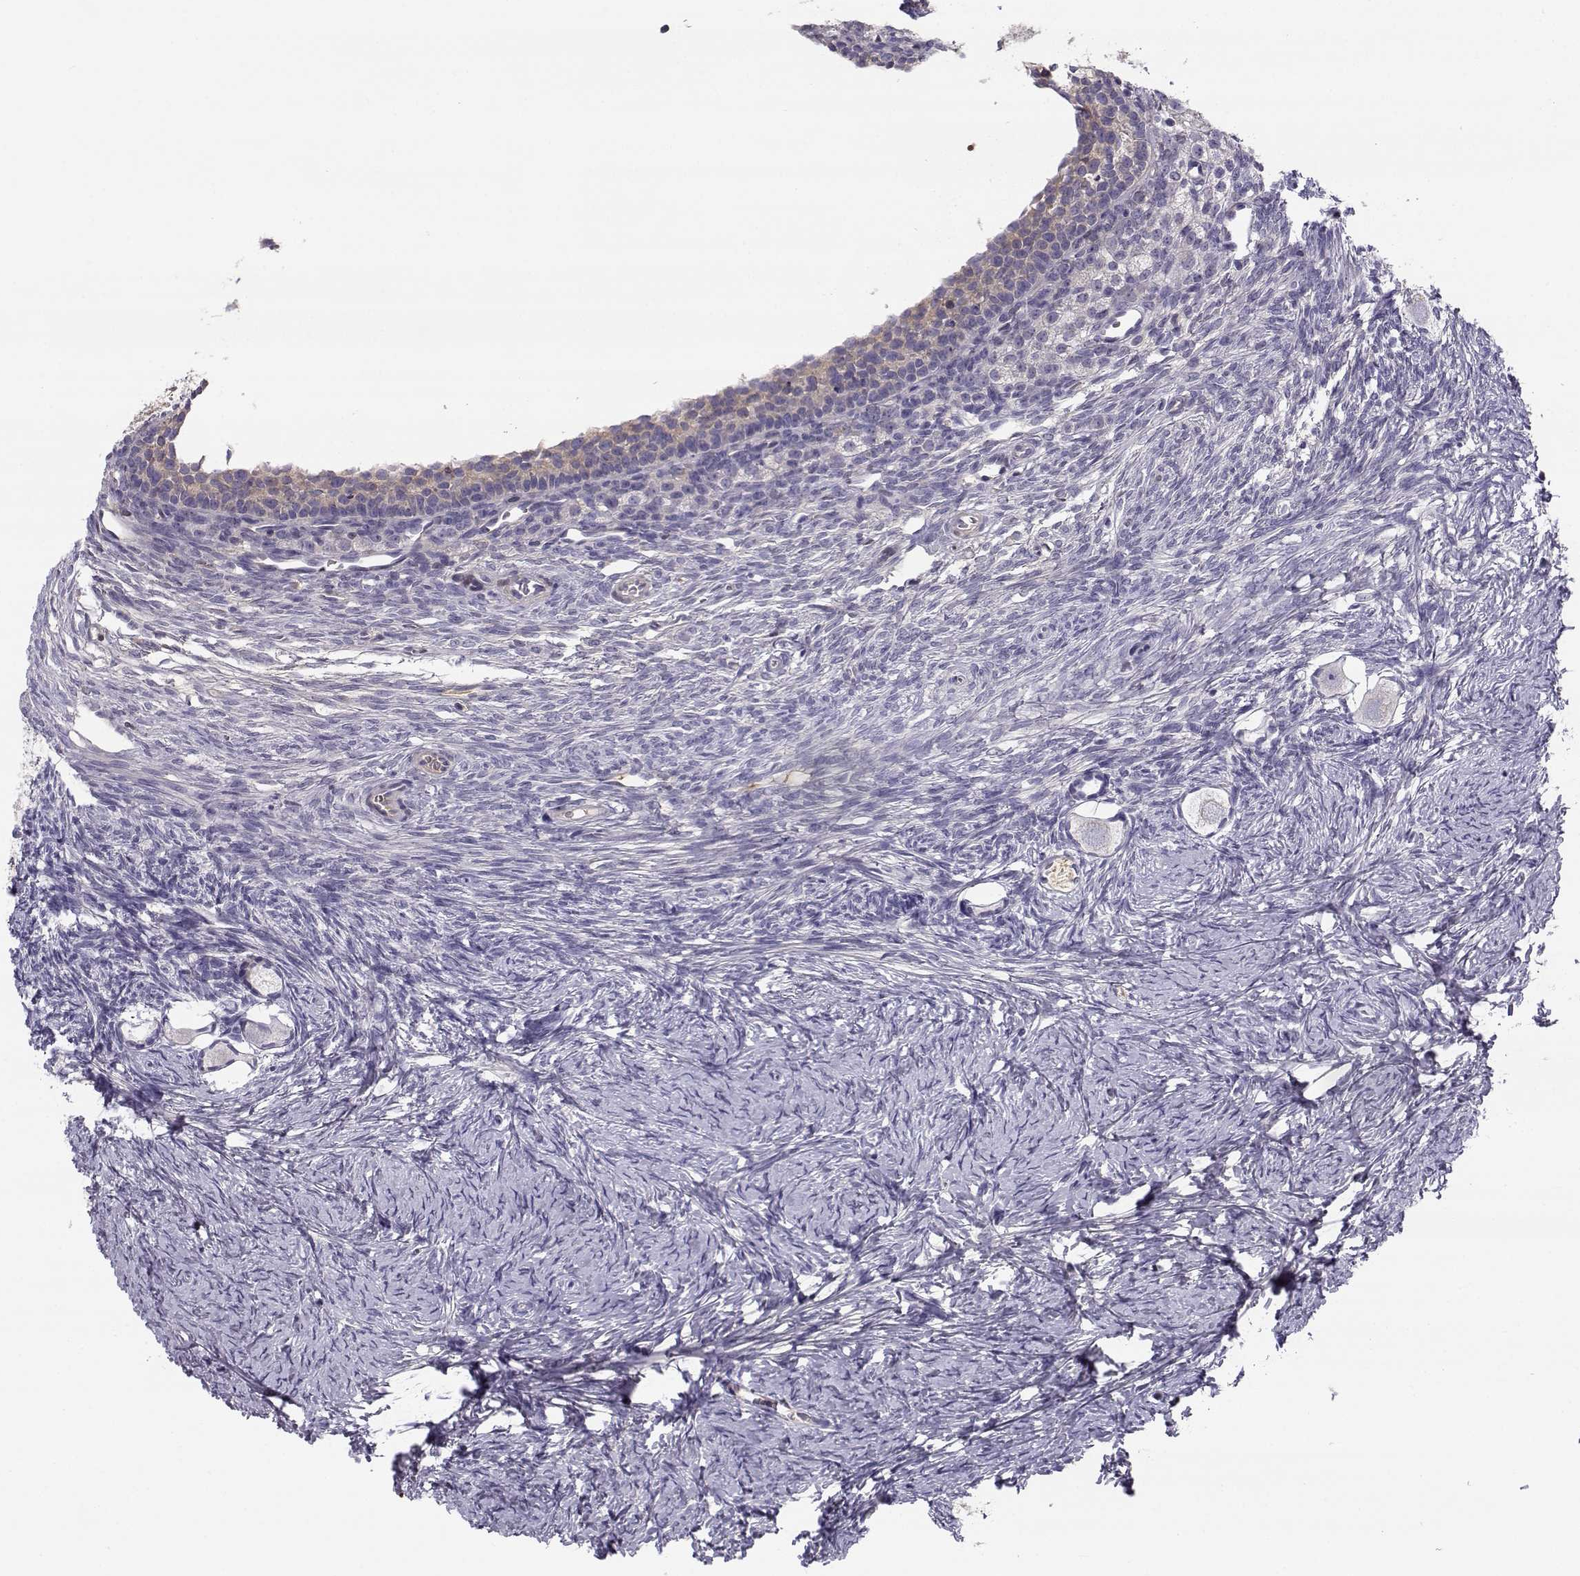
{"staining": {"intensity": "negative", "quantity": "none", "location": "none"}, "tissue": "ovary", "cell_type": "Follicle cells", "image_type": "normal", "snomed": [{"axis": "morphology", "description": "Normal tissue, NOS"}, {"axis": "topography", "description": "Ovary"}], "caption": "Immunohistochemical staining of unremarkable human ovary exhibits no significant staining in follicle cells. Nuclei are stained in blue.", "gene": "SLCO6A1", "patient": {"sex": "female", "age": 27}}